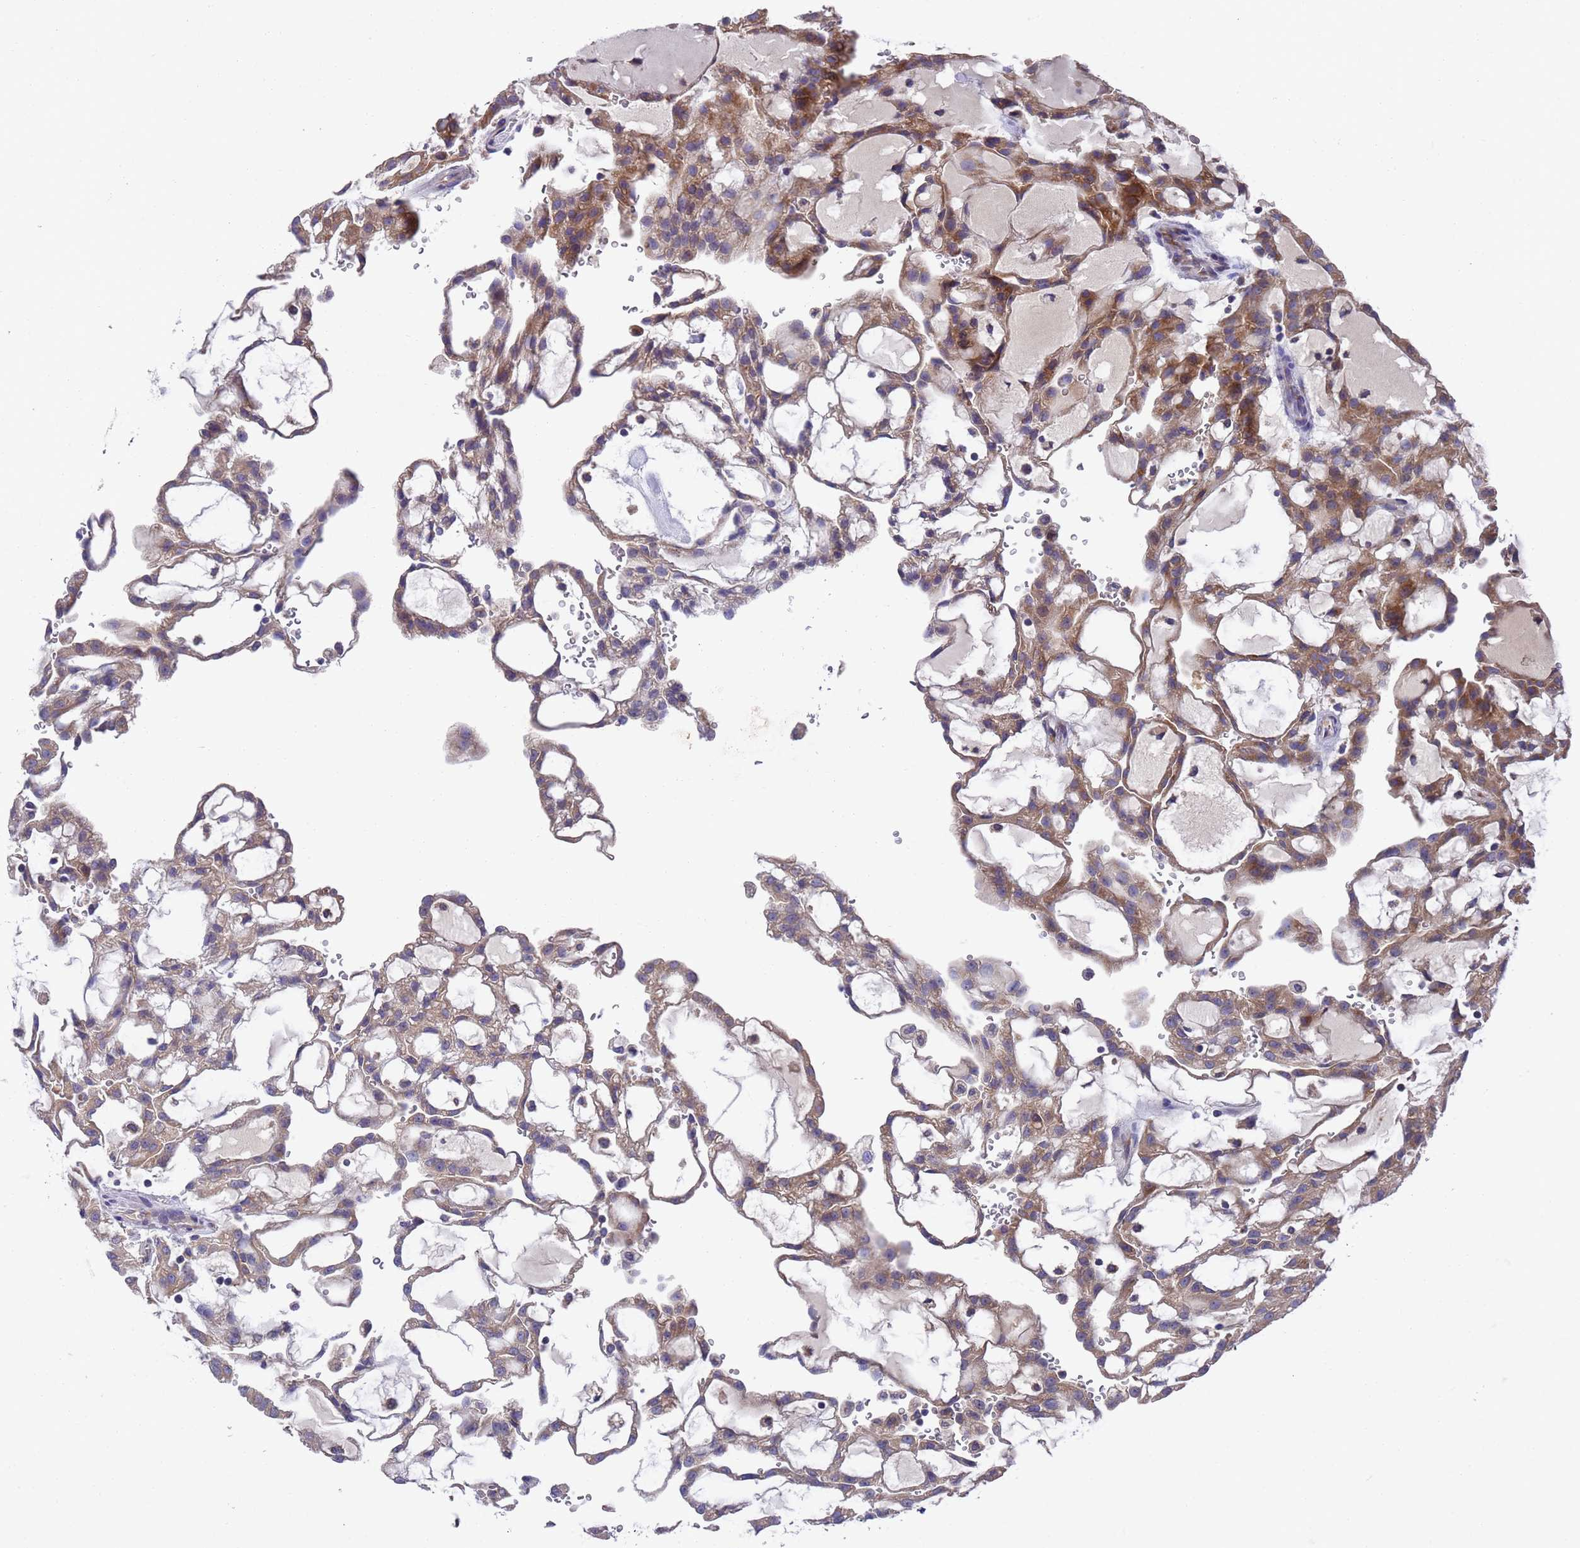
{"staining": {"intensity": "moderate", "quantity": "25%-75%", "location": "cytoplasmic/membranous"}, "tissue": "renal cancer", "cell_type": "Tumor cells", "image_type": "cancer", "snomed": [{"axis": "morphology", "description": "Adenocarcinoma, NOS"}, {"axis": "topography", "description": "Kidney"}], "caption": "Immunohistochemical staining of human adenocarcinoma (renal) reveals moderate cytoplasmic/membranous protein expression in about 25%-75% of tumor cells.", "gene": "DCAF12L2", "patient": {"sex": "male", "age": 63}}